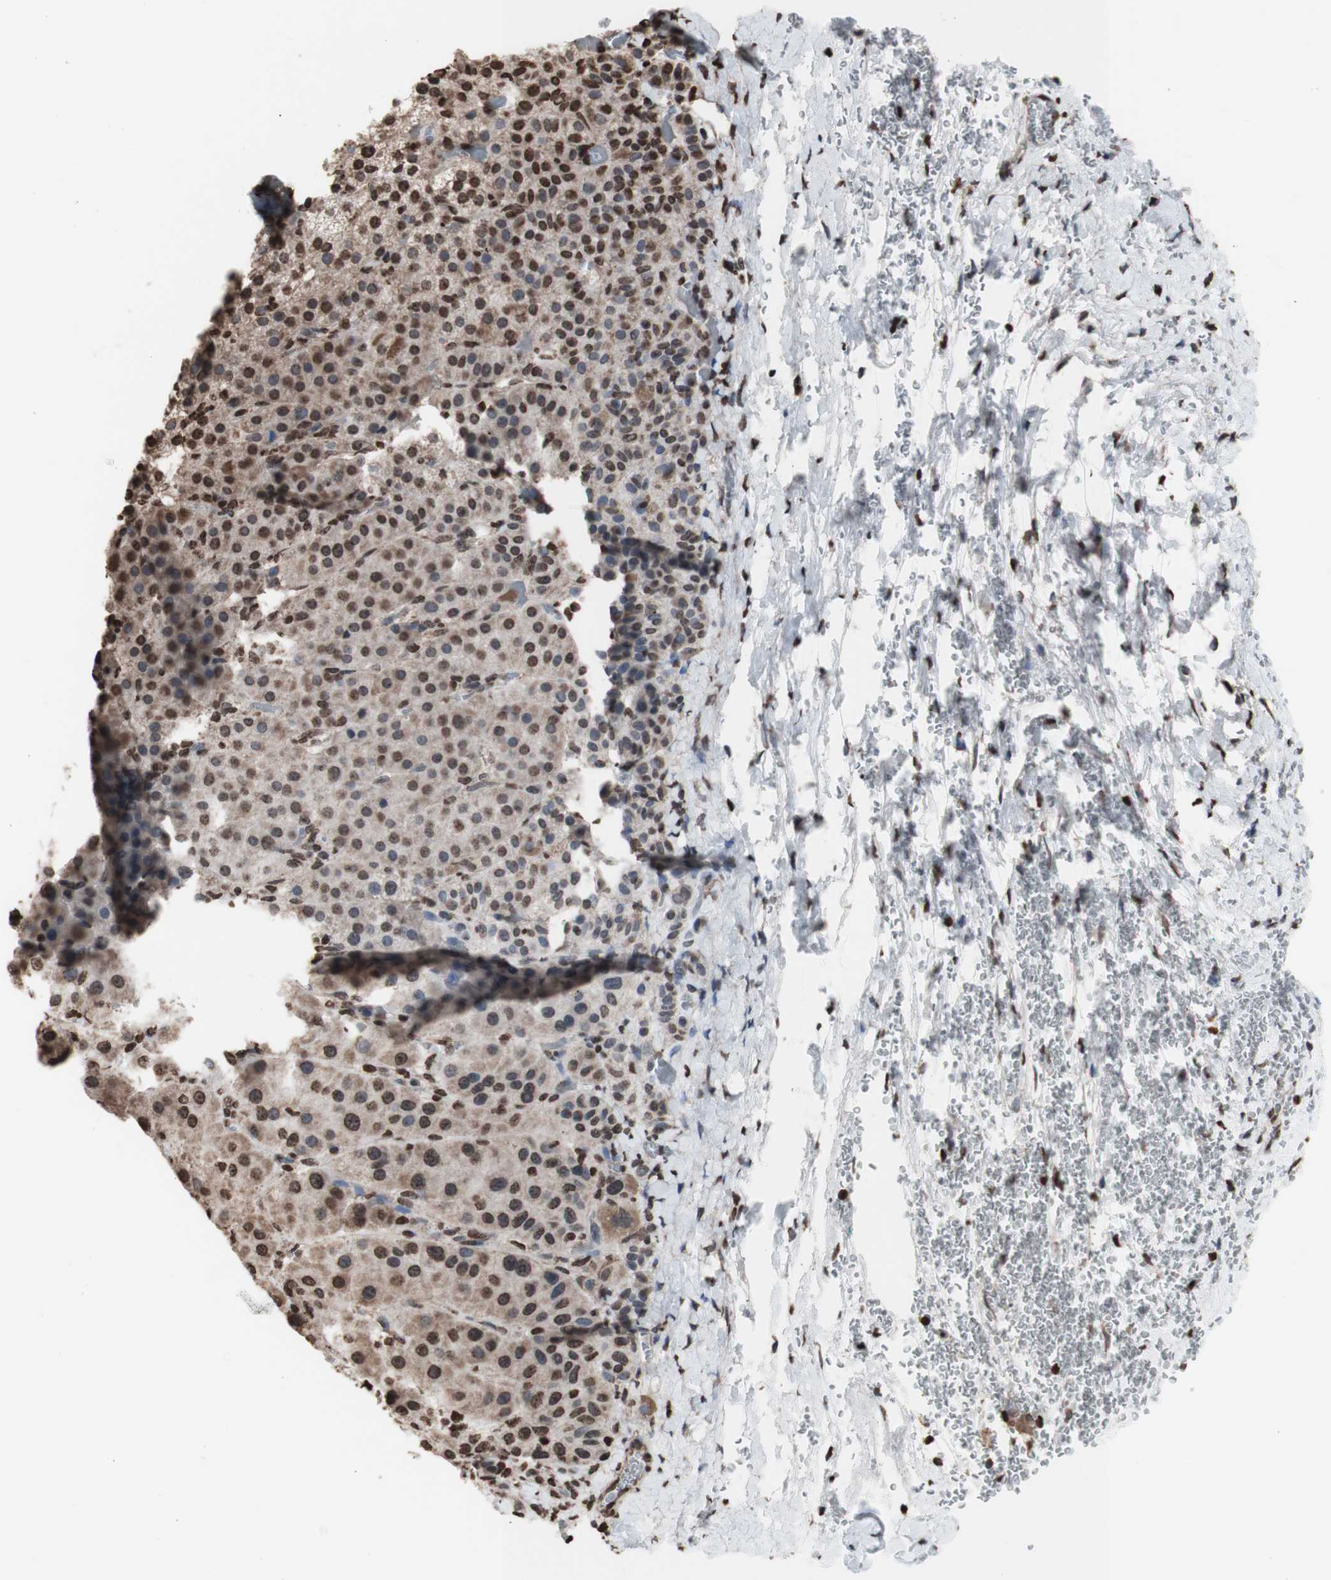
{"staining": {"intensity": "moderate", "quantity": ">75%", "location": "cytoplasmic/membranous,nuclear"}, "tissue": "adrenal gland", "cell_type": "Glandular cells", "image_type": "normal", "snomed": [{"axis": "morphology", "description": "Normal tissue, NOS"}, {"axis": "topography", "description": "Adrenal gland"}], "caption": "Glandular cells display moderate cytoplasmic/membranous,nuclear expression in approximately >75% of cells in normal adrenal gland.", "gene": "SNAI2", "patient": {"sex": "female", "age": 57}}